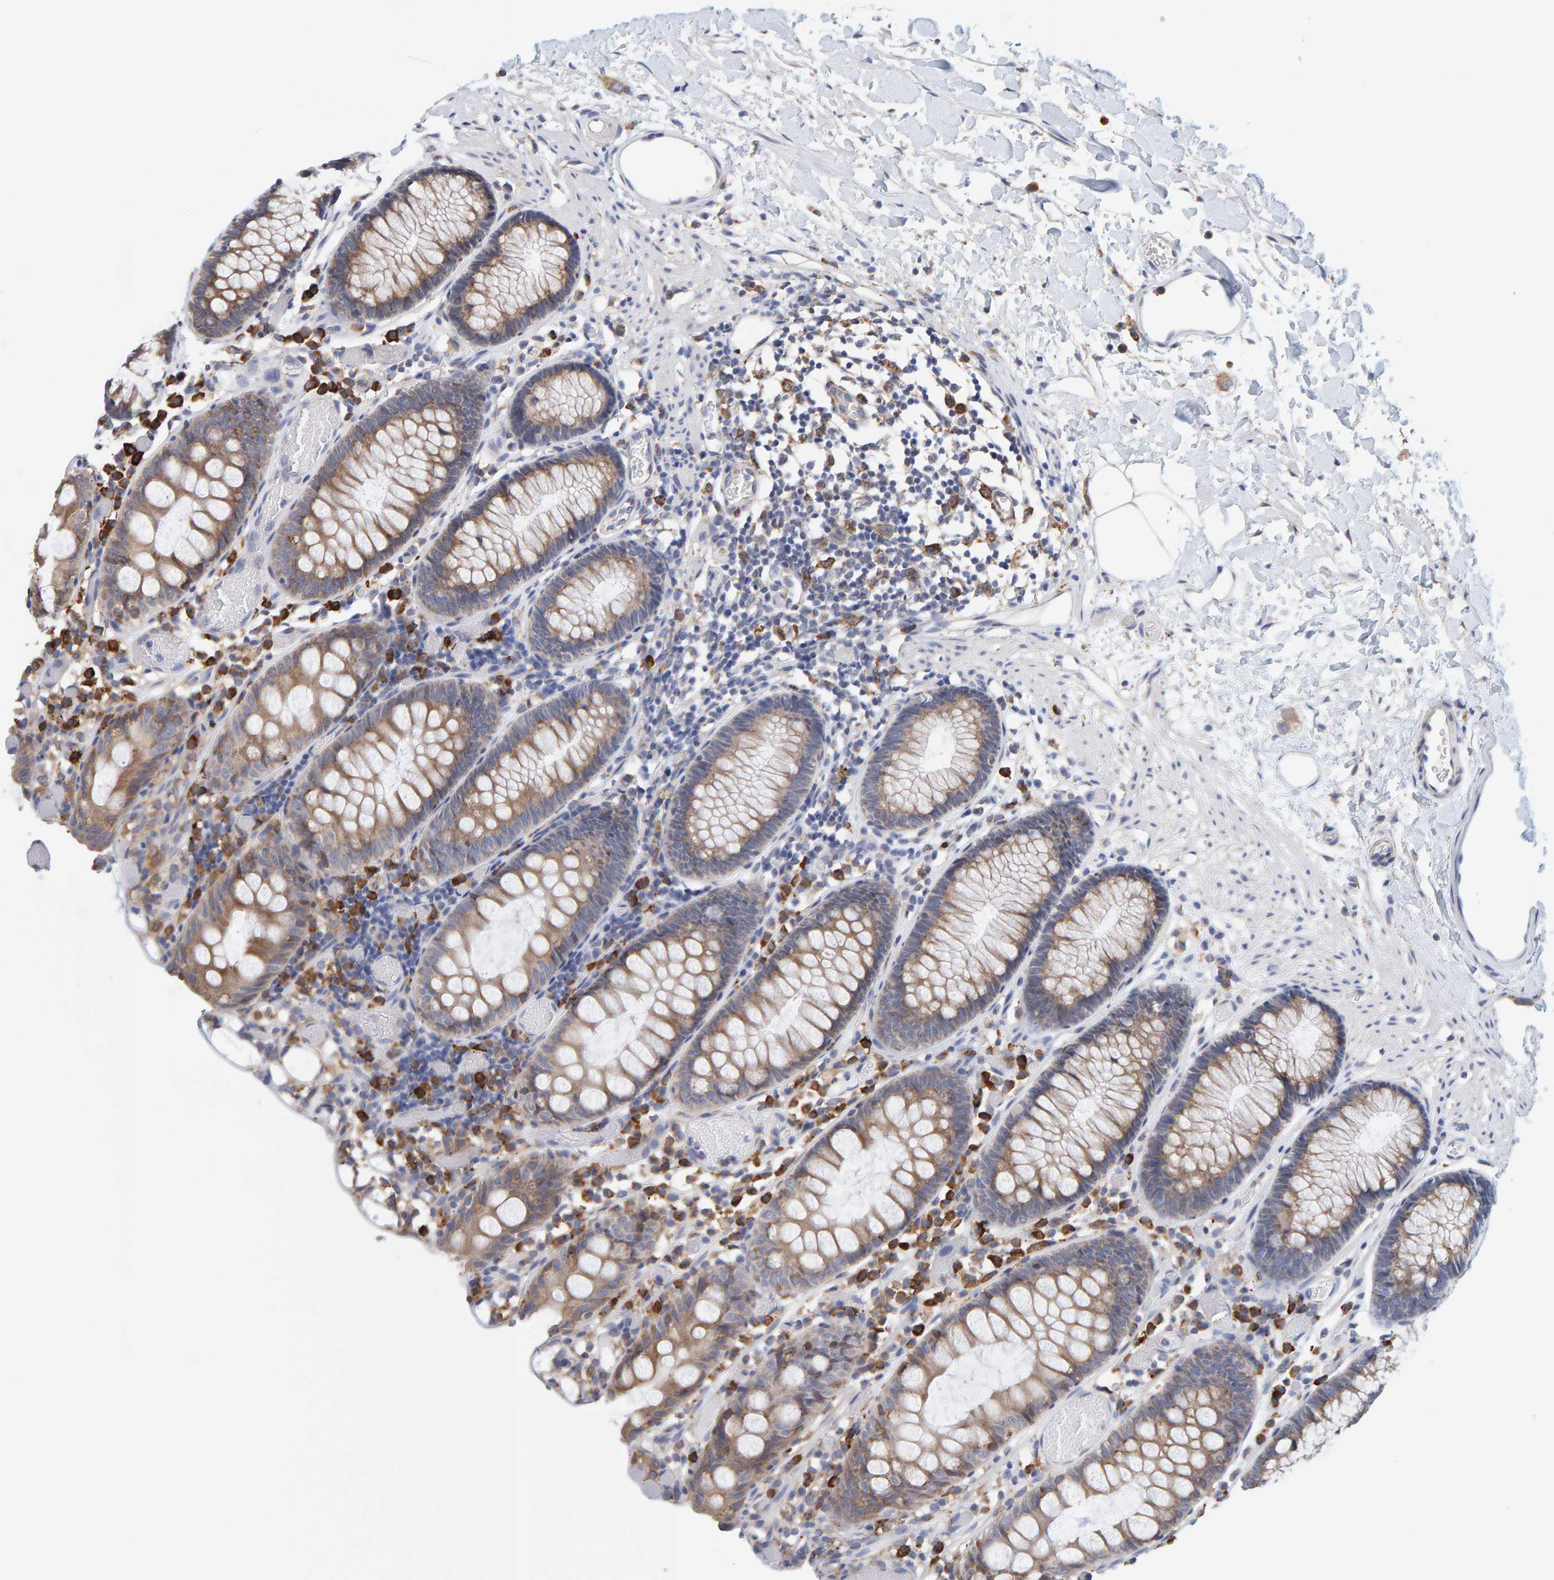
{"staining": {"intensity": "negative", "quantity": "none", "location": "none"}, "tissue": "colon", "cell_type": "Endothelial cells", "image_type": "normal", "snomed": [{"axis": "morphology", "description": "Normal tissue, NOS"}, {"axis": "topography", "description": "Colon"}], "caption": "Histopathology image shows no protein expression in endothelial cells of benign colon.", "gene": "SGPL1", "patient": {"sex": "male", "age": 14}}